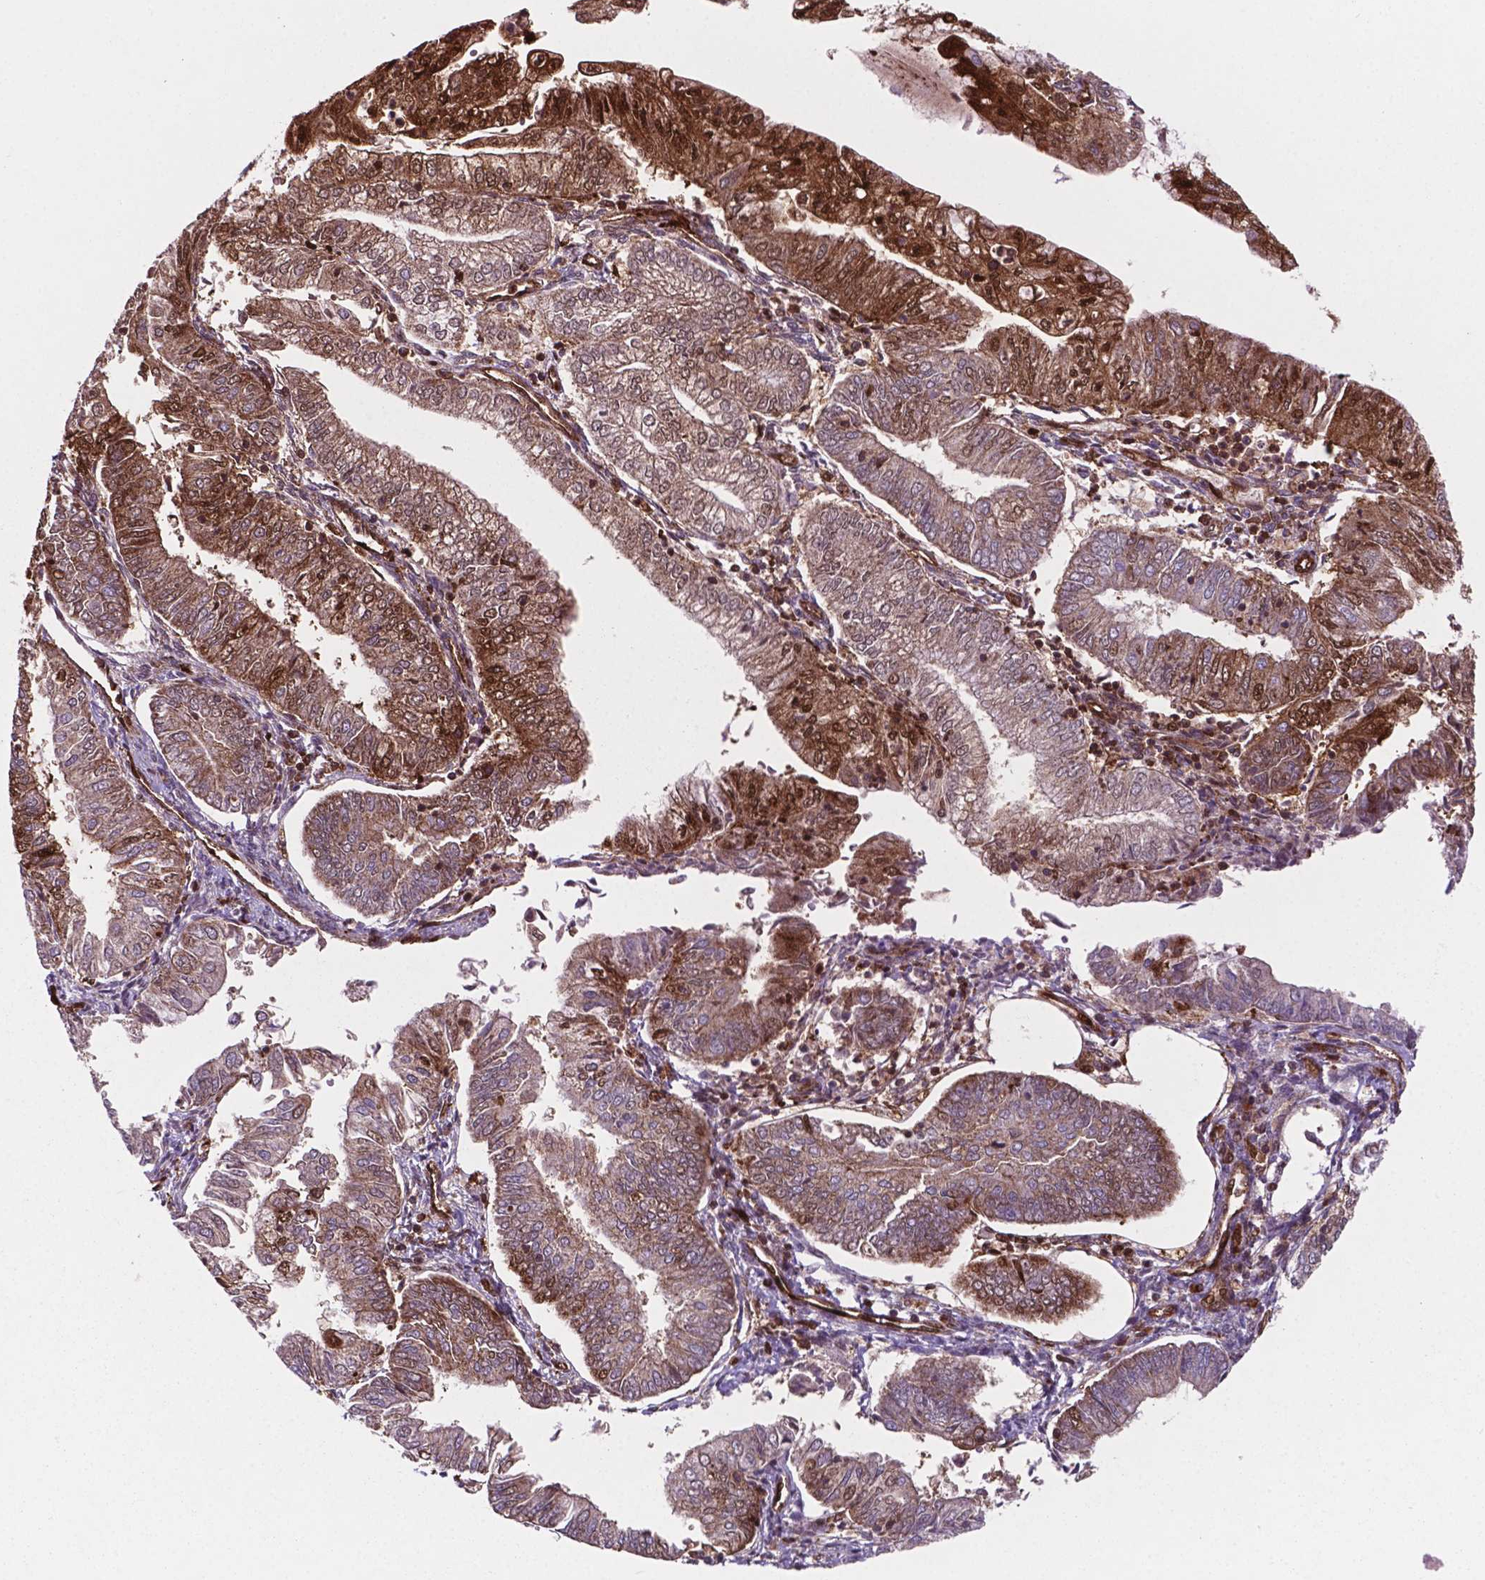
{"staining": {"intensity": "strong", "quantity": "25%-75%", "location": "cytoplasmic/membranous"}, "tissue": "endometrial cancer", "cell_type": "Tumor cells", "image_type": "cancer", "snomed": [{"axis": "morphology", "description": "Adenocarcinoma, NOS"}, {"axis": "topography", "description": "Endometrium"}], "caption": "Immunohistochemistry (IHC) (DAB (3,3'-diaminobenzidine)) staining of human adenocarcinoma (endometrial) reveals strong cytoplasmic/membranous protein positivity in about 25%-75% of tumor cells.", "gene": "LDHA", "patient": {"sex": "female", "age": 55}}